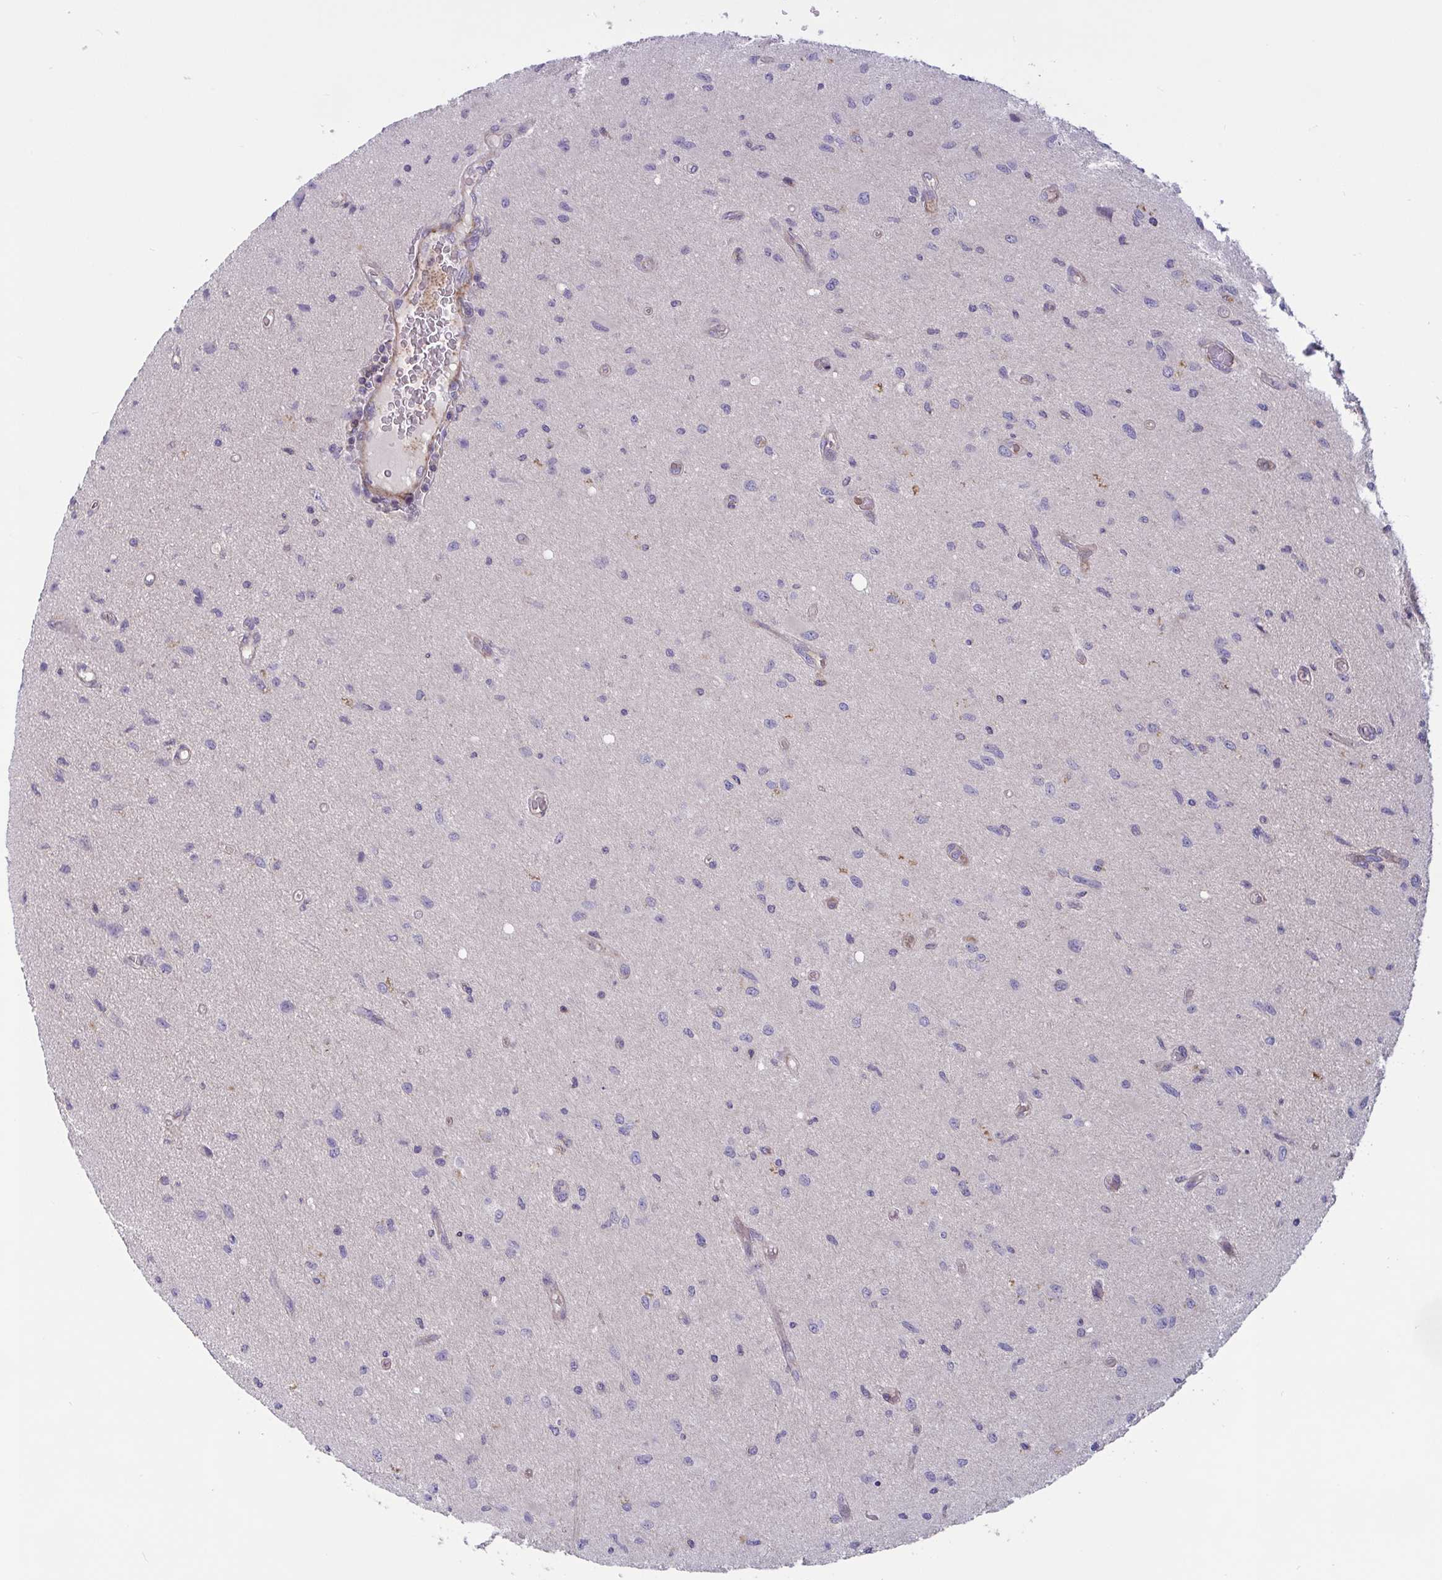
{"staining": {"intensity": "negative", "quantity": "none", "location": "none"}, "tissue": "glioma", "cell_type": "Tumor cells", "image_type": "cancer", "snomed": [{"axis": "morphology", "description": "Glioma, malignant, High grade"}, {"axis": "topography", "description": "Brain"}], "caption": "Tumor cells are negative for brown protein staining in malignant high-grade glioma.", "gene": "TANK", "patient": {"sex": "male", "age": 67}}